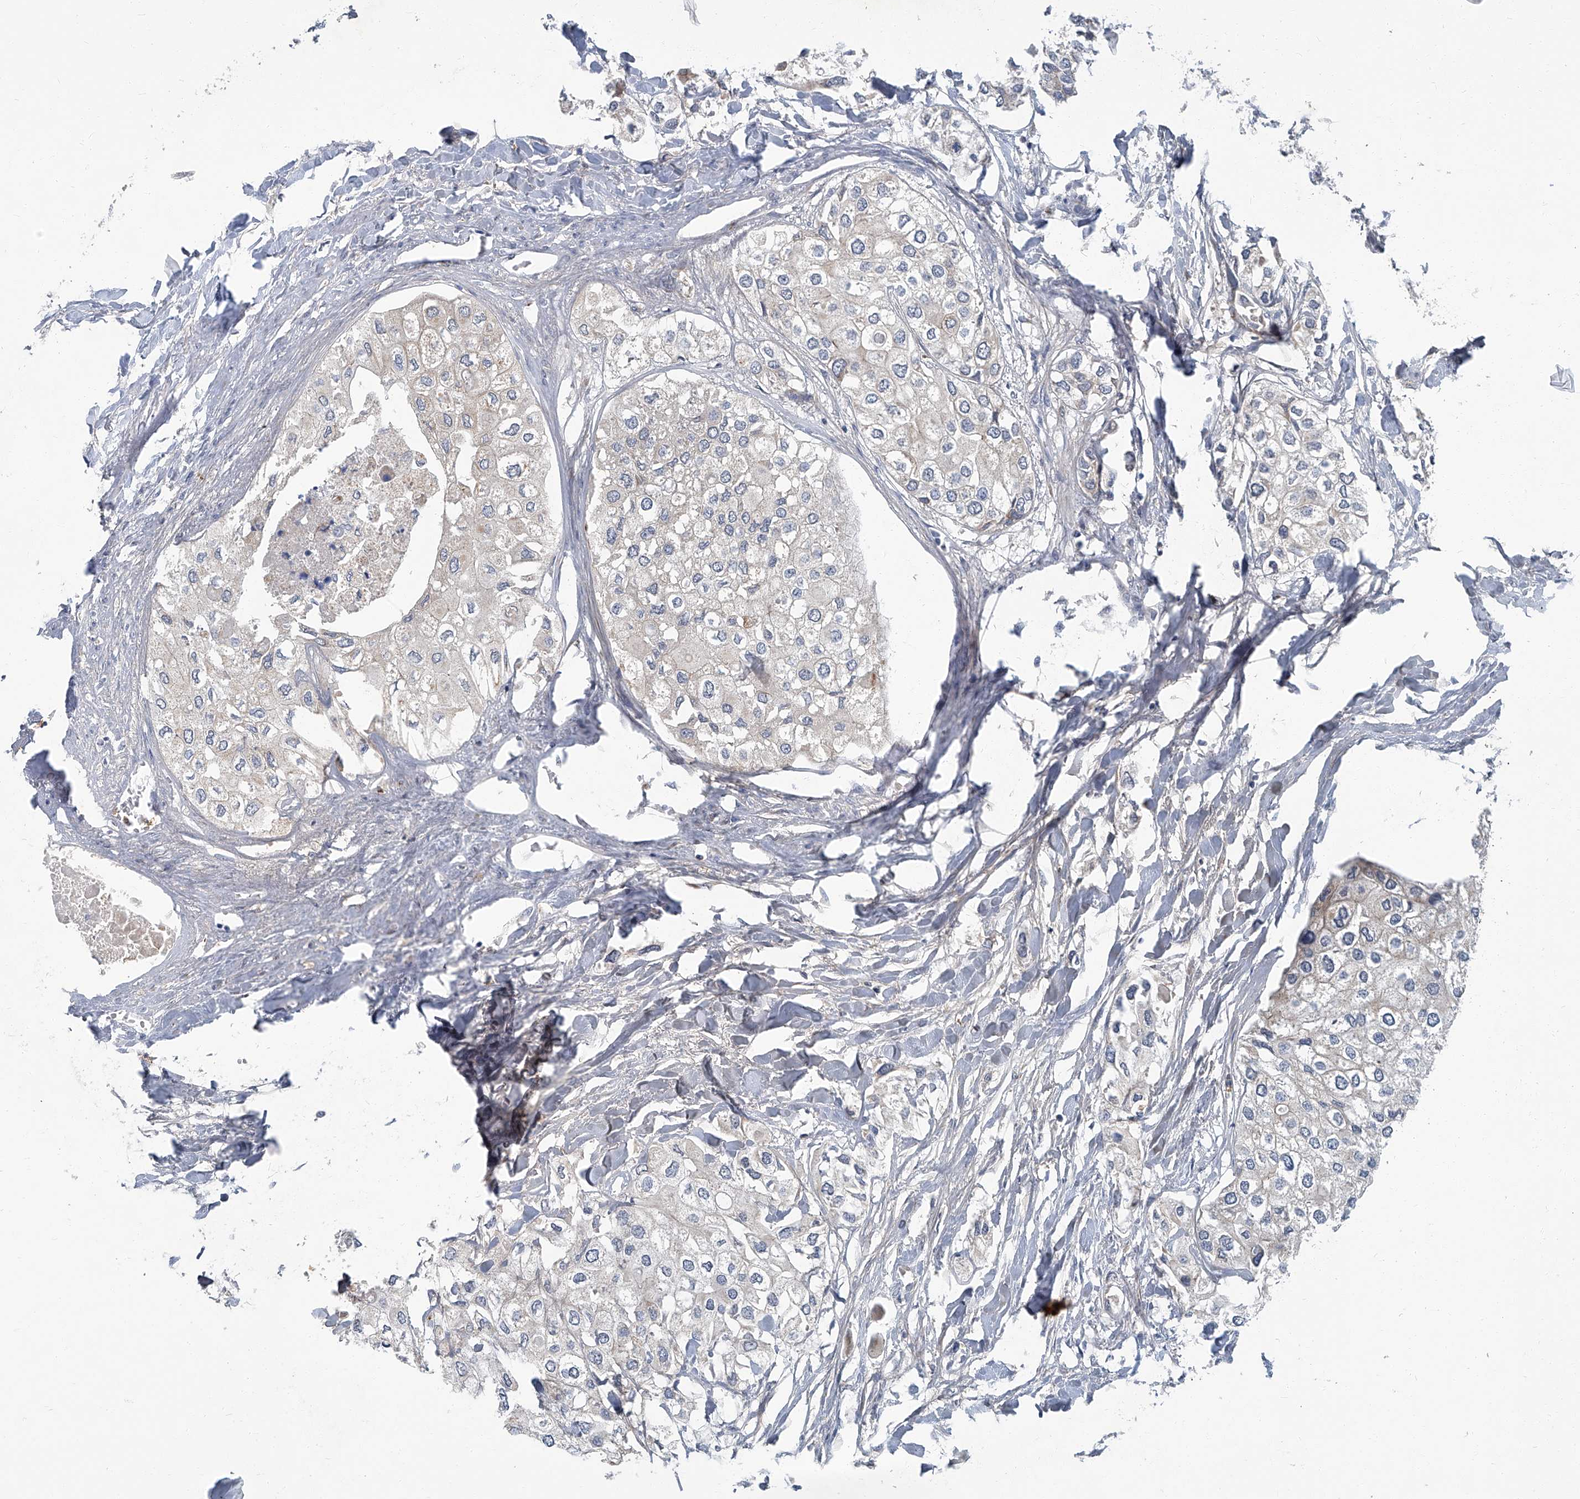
{"staining": {"intensity": "negative", "quantity": "none", "location": "none"}, "tissue": "urothelial cancer", "cell_type": "Tumor cells", "image_type": "cancer", "snomed": [{"axis": "morphology", "description": "Urothelial carcinoma, High grade"}, {"axis": "topography", "description": "Urinary bladder"}], "caption": "High power microscopy histopathology image of an IHC histopathology image of high-grade urothelial carcinoma, revealing no significant positivity in tumor cells. (IHC, brightfield microscopy, high magnification).", "gene": "AKNAD1", "patient": {"sex": "male", "age": 64}}